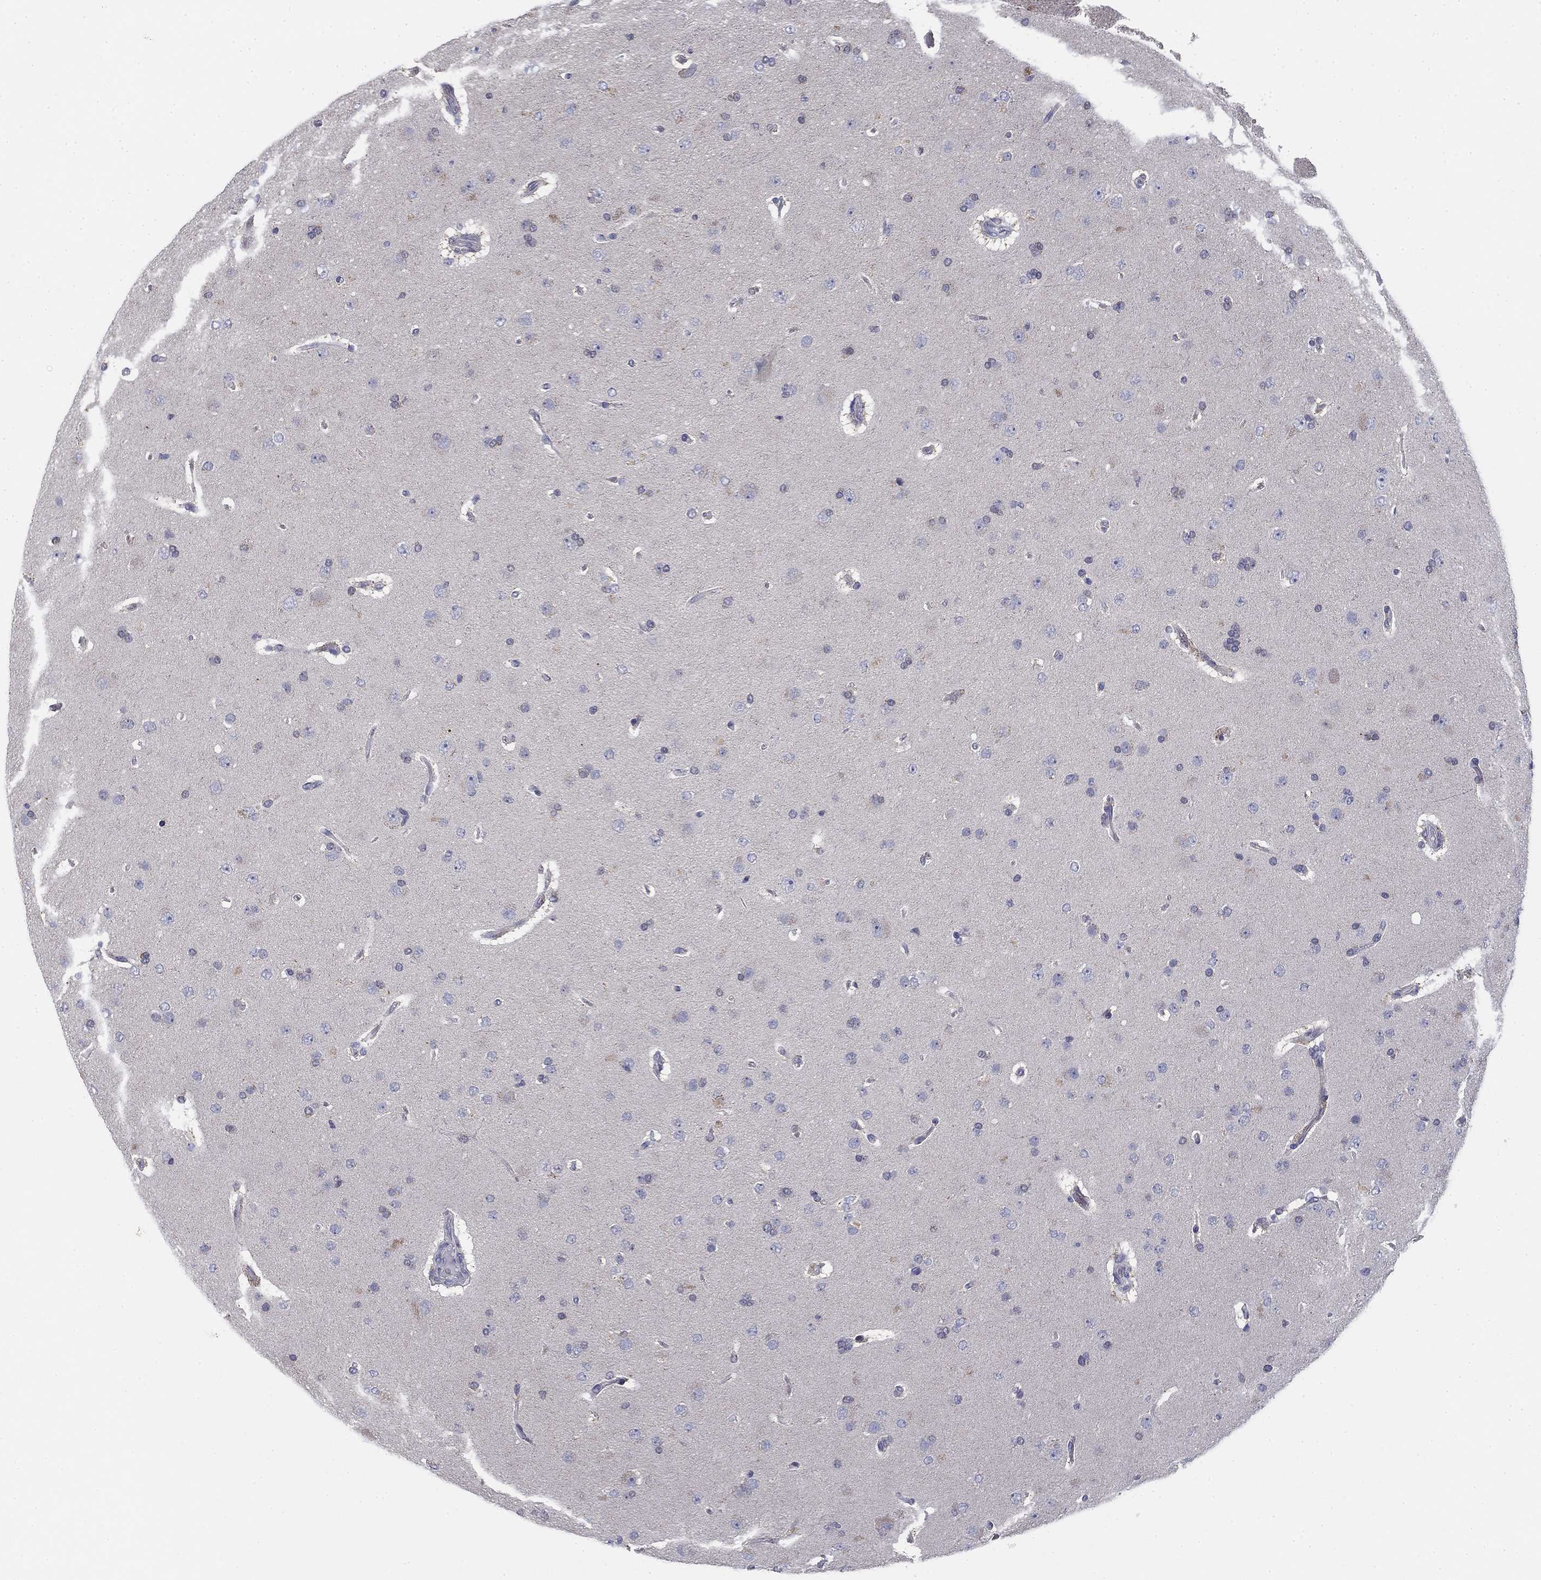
{"staining": {"intensity": "negative", "quantity": "none", "location": "none"}, "tissue": "glioma", "cell_type": "Tumor cells", "image_type": "cancer", "snomed": [{"axis": "morphology", "description": "Glioma, malignant, NOS"}, {"axis": "topography", "description": "Cerebral cortex"}], "caption": "This is an immunohistochemistry histopathology image of human malignant glioma. There is no expression in tumor cells.", "gene": "SLC2A9", "patient": {"sex": "male", "age": 58}}